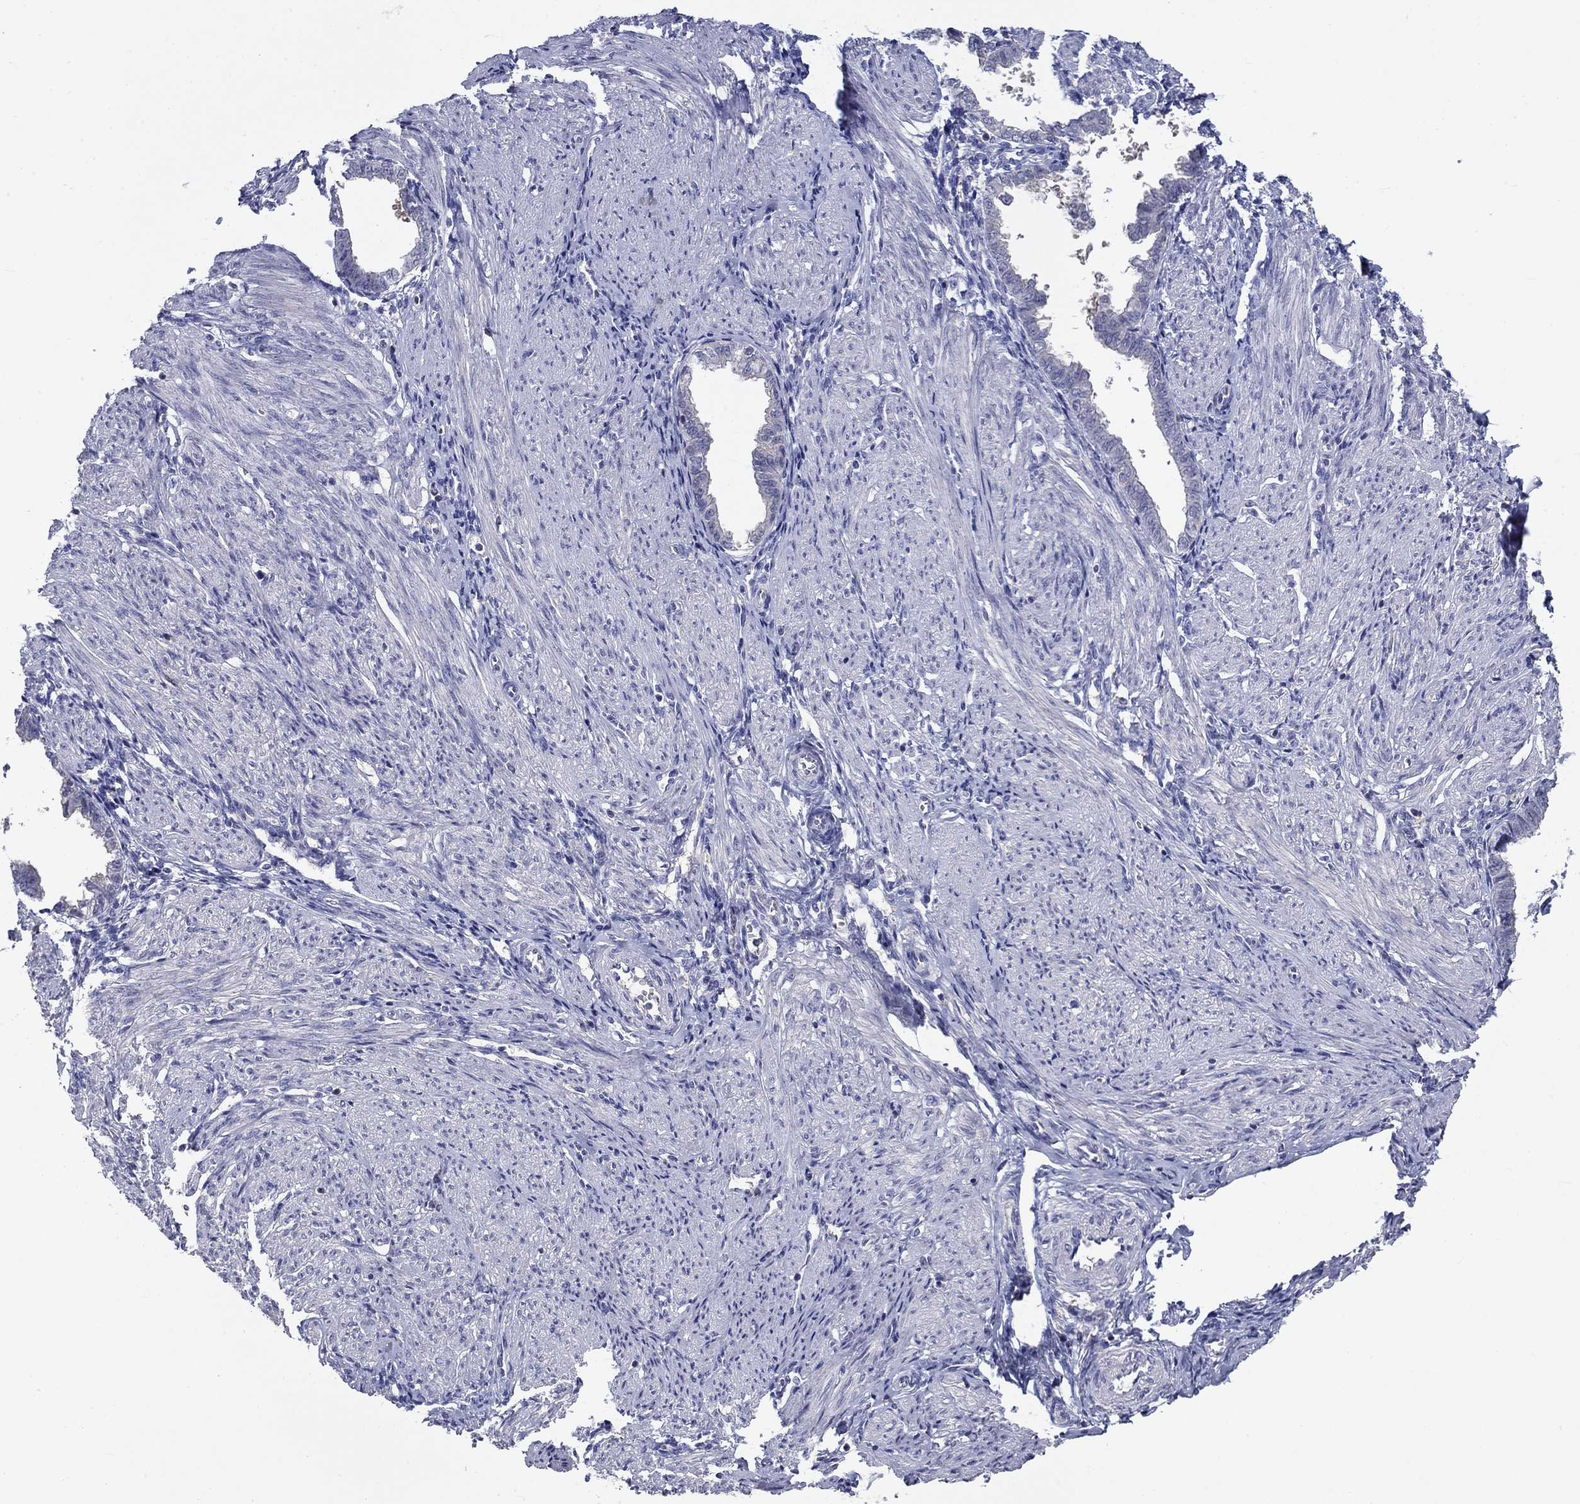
{"staining": {"intensity": "negative", "quantity": "none", "location": "none"}, "tissue": "endometrium", "cell_type": "Cells in endometrial stroma", "image_type": "normal", "snomed": [{"axis": "morphology", "description": "Normal tissue, NOS"}, {"axis": "topography", "description": "Endometrium"}], "caption": "A high-resolution histopathology image shows IHC staining of normal endometrium, which shows no significant positivity in cells in endometrial stroma.", "gene": "POU2F2", "patient": {"sex": "female", "age": 37}}